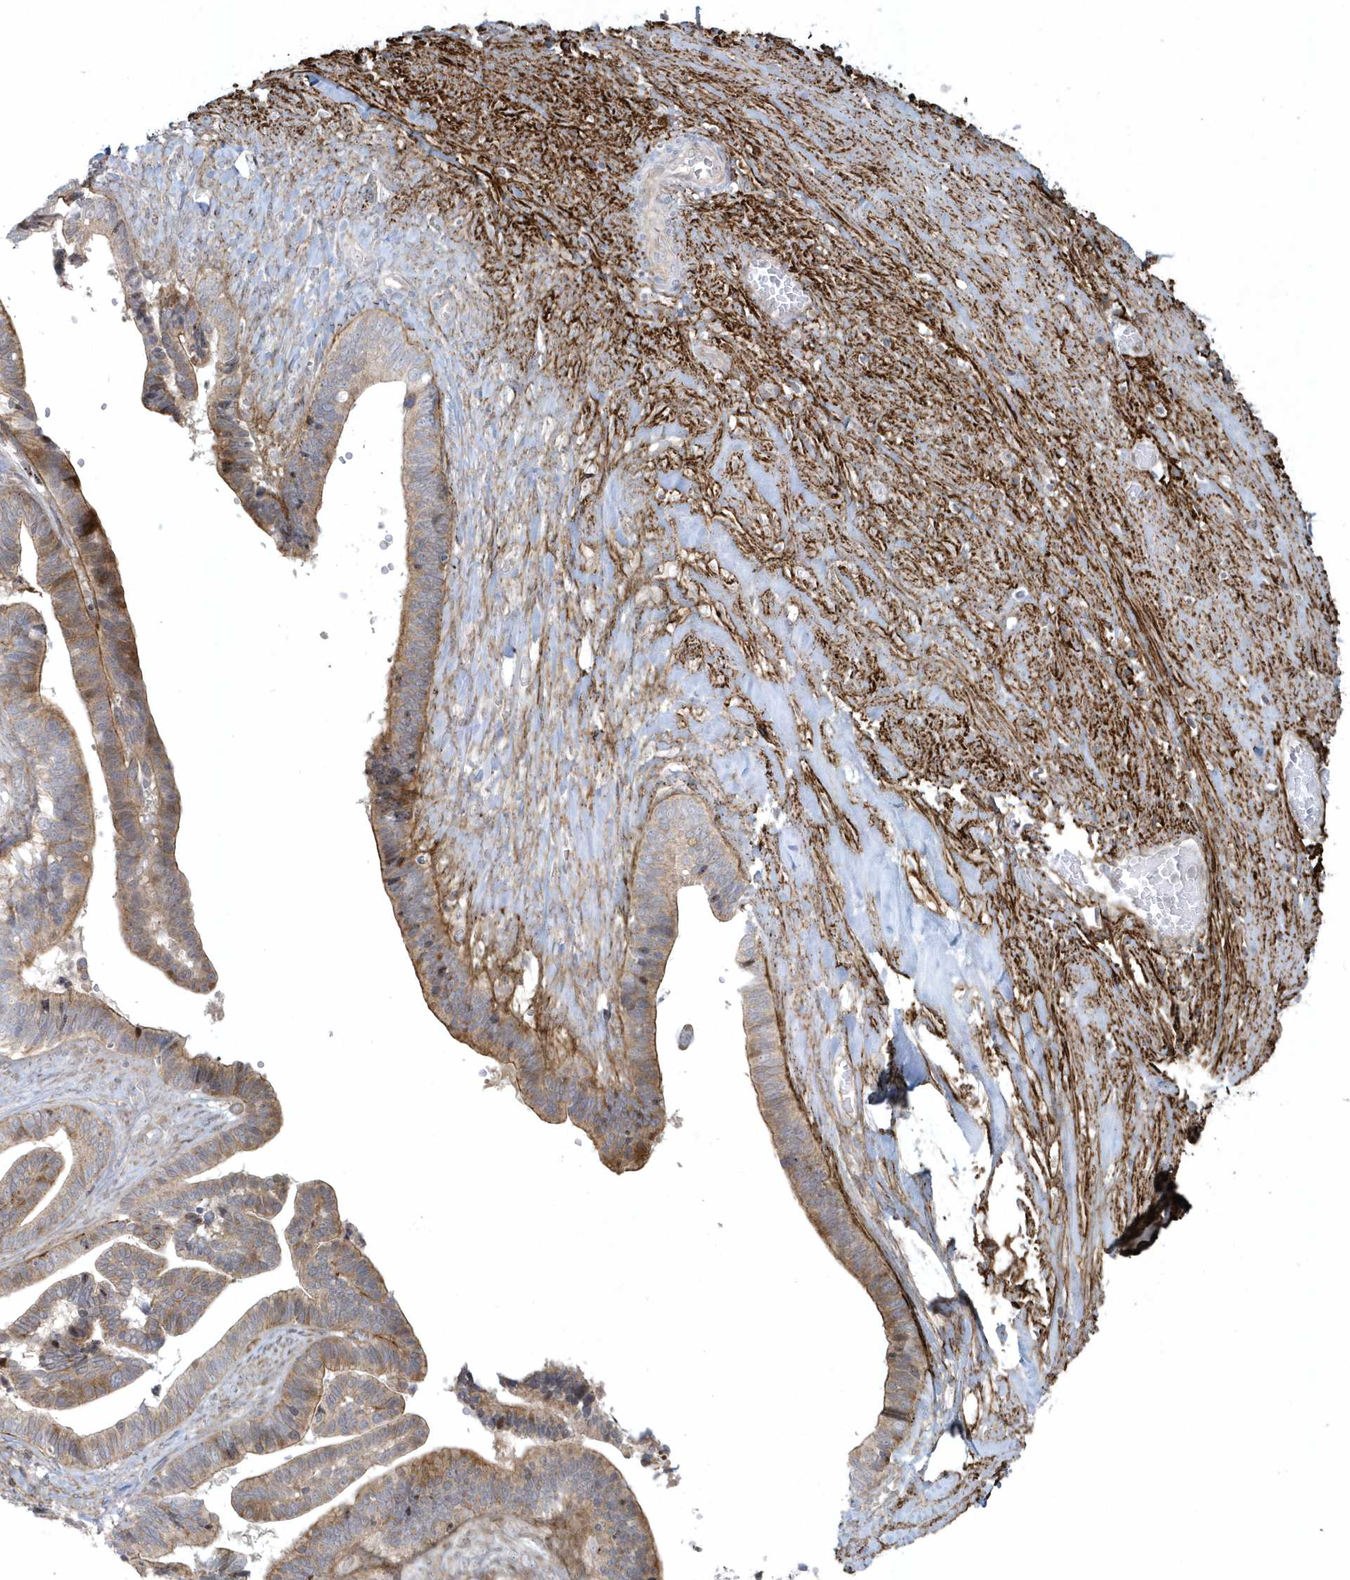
{"staining": {"intensity": "moderate", "quantity": "25%-75%", "location": "cytoplasmic/membranous"}, "tissue": "ovarian cancer", "cell_type": "Tumor cells", "image_type": "cancer", "snomed": [{"axis": "morphology", "description": "Cystadenocarcinoma, serous, NOS"}, {"axis": "topography", "description": "Ovary"}], "caption": "A high-resolution micrograph shows immunohistochemistry (IHC) staining of ovarian cancer, which shows moderate cytoplasmic/membranous staining in about 25%-75% of tumor cells. (Stains: DAB (3,3'-diaminobenzidine) in brown, nuclei in blue, Microscopy: brightfield microscopy at high magnification).", "gene": "MASP2", "patient": {"sex": "female", "age": 56}}